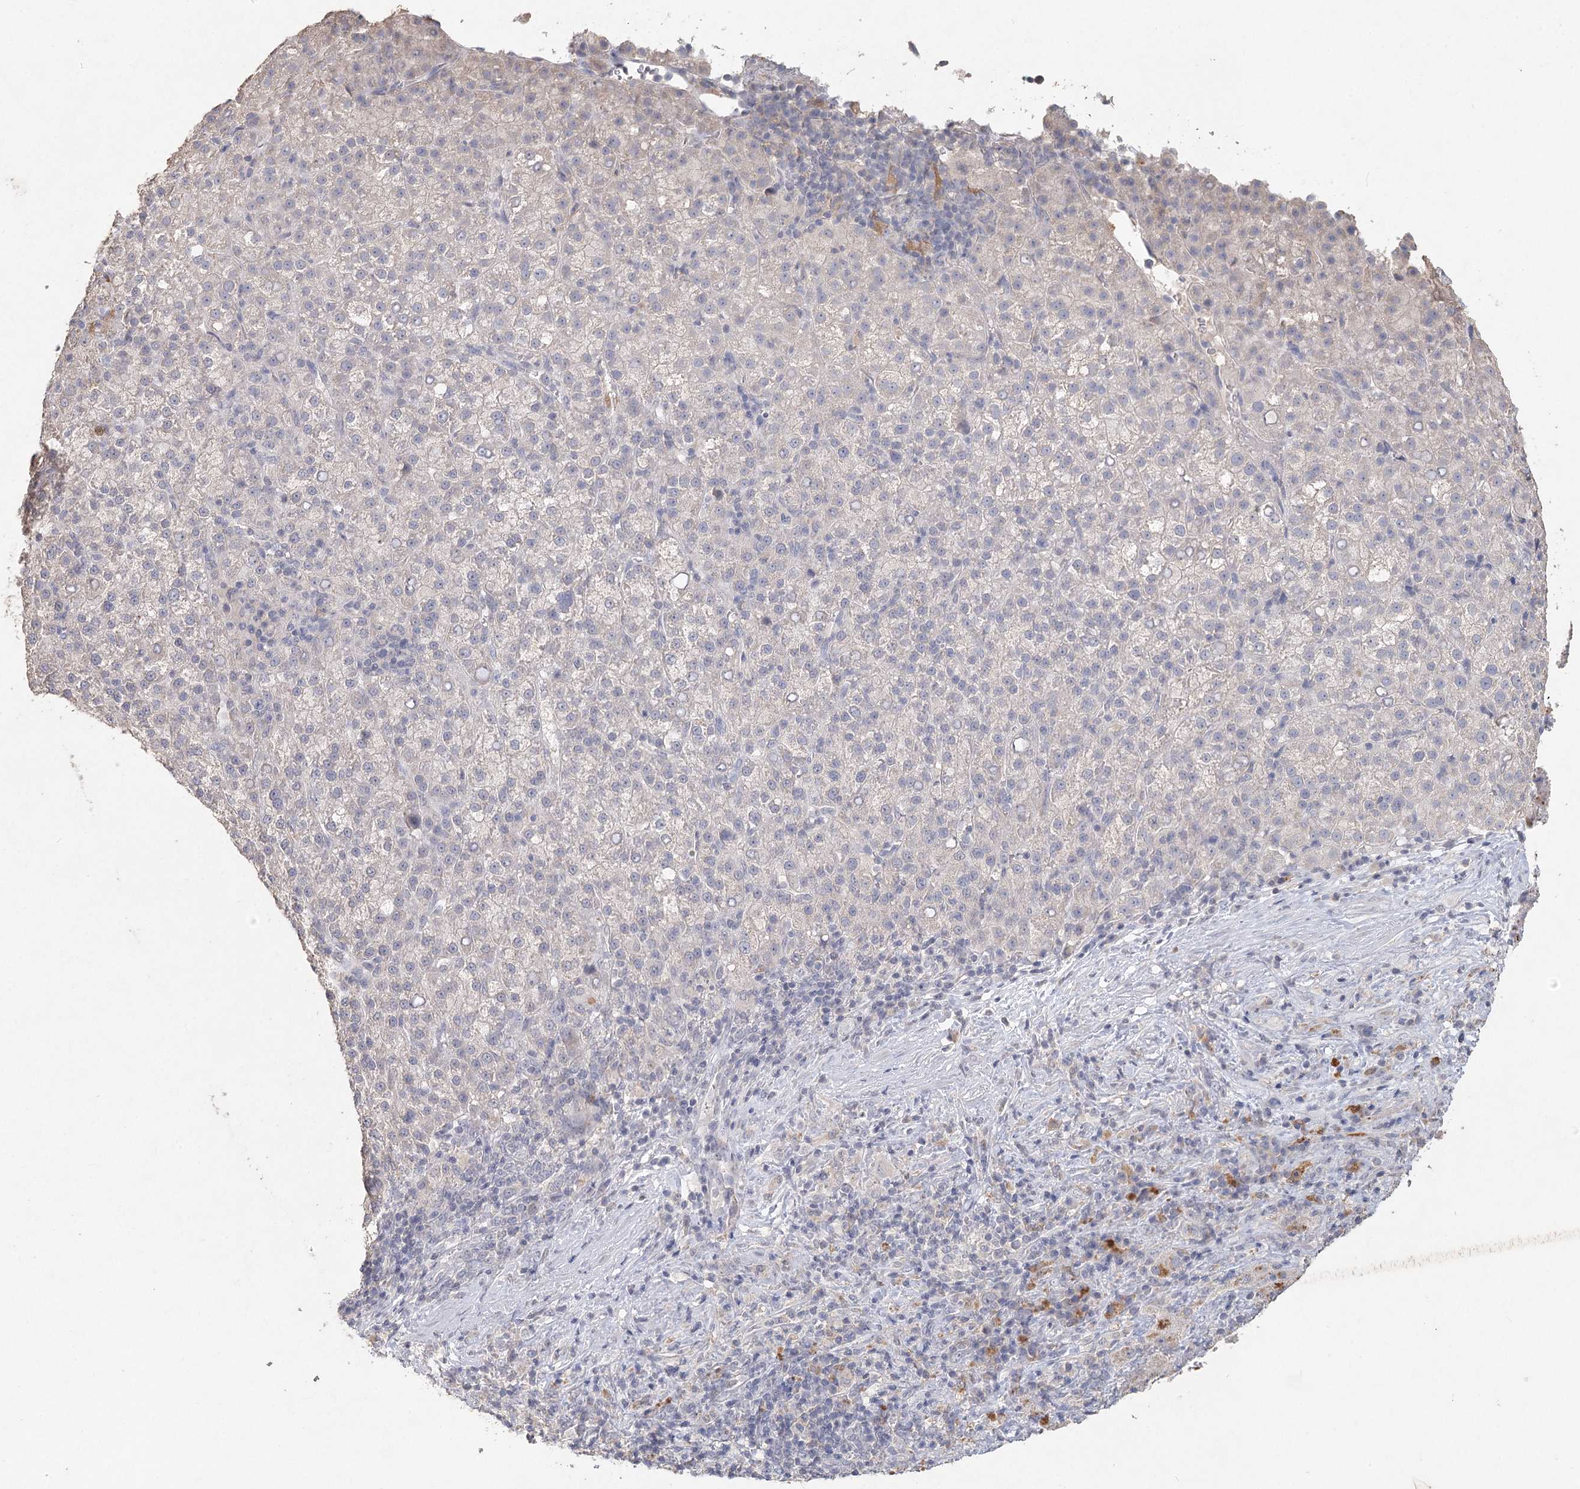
{"staining": {"intensity": "negative", "quantity": "none", "location": "none"}, "tissue": "liver cancer", "cell_type": "Tumor cells", "image_type": "cancer", "snomed": [{"axis": "morphology", "description": "Carcinoma, Hepatocellular, NOS"}, {"axis": "topography", "description": "Liver"}], "caption": "A high-resolution photomicrograph shows IHC staining of liver cancer (hepatocellular carcinoma), which reveals no significant staining in tumor cells. (DAB immunohistochemistry visualized using brightfield microscopy, high magnification).", "gene": "ARSI", "patient": {"sex": "female", "age": 58}}